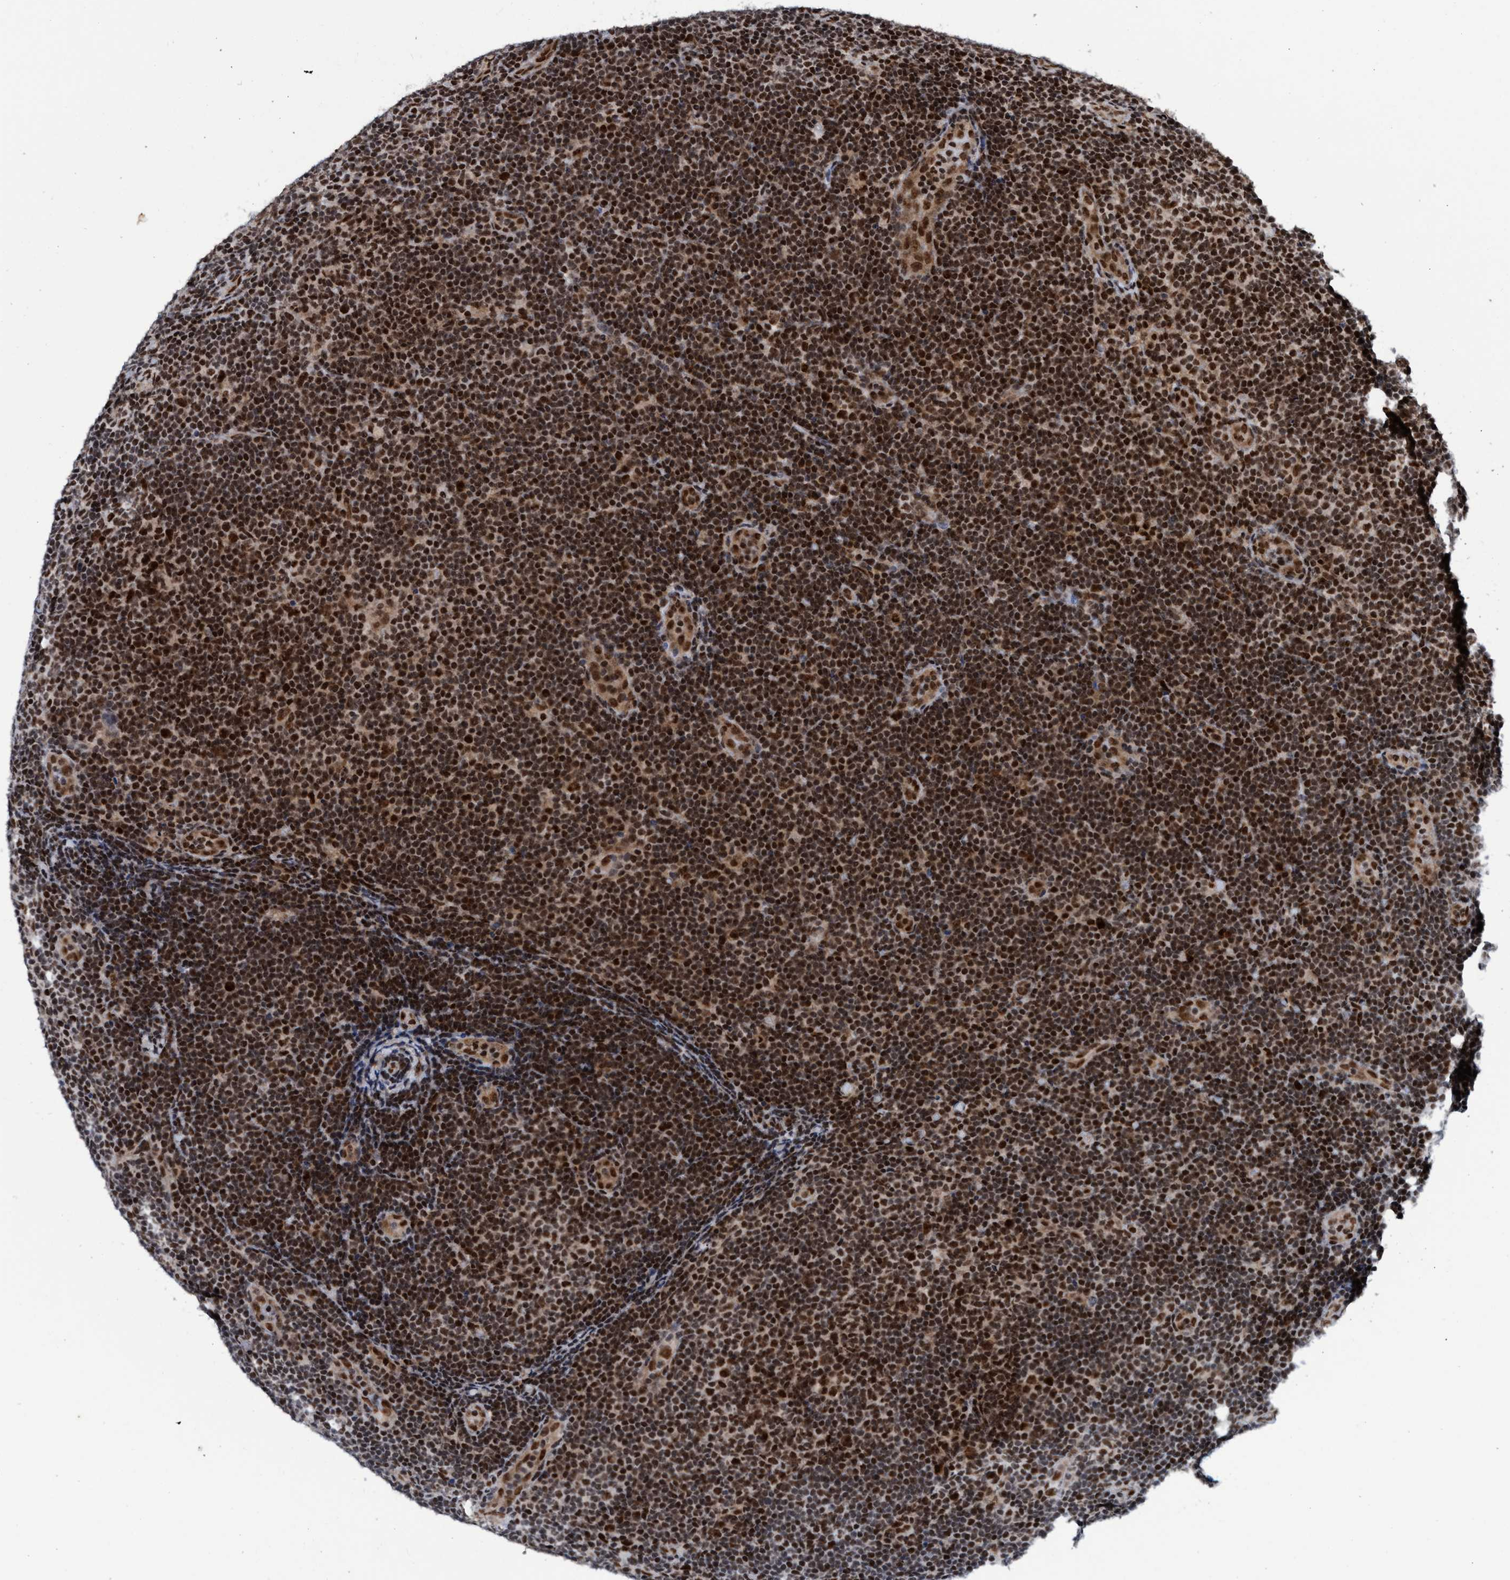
{"staining": {"intensity": "strong", "quantity": ">75%", "location": "nuclear"}, "tissue": "lymphoma", "cell_type": "Tumor cells", "image_type": "cancer", "snomed": [{"axis": "morphology", "description": "Hodgkin's disease, NOS"}, {"axis": "topography", "description": "Lymph node"}], "caption": "A high amount of strong nuclear expression is appreciated in approximately >75% of tumor cells in lymphoma tissue. (brown staining indicates protein expression, while blue staining denotes nuclei).", "gene": "TOPBP1", "patient": {"sex": "female", "age": 57}}